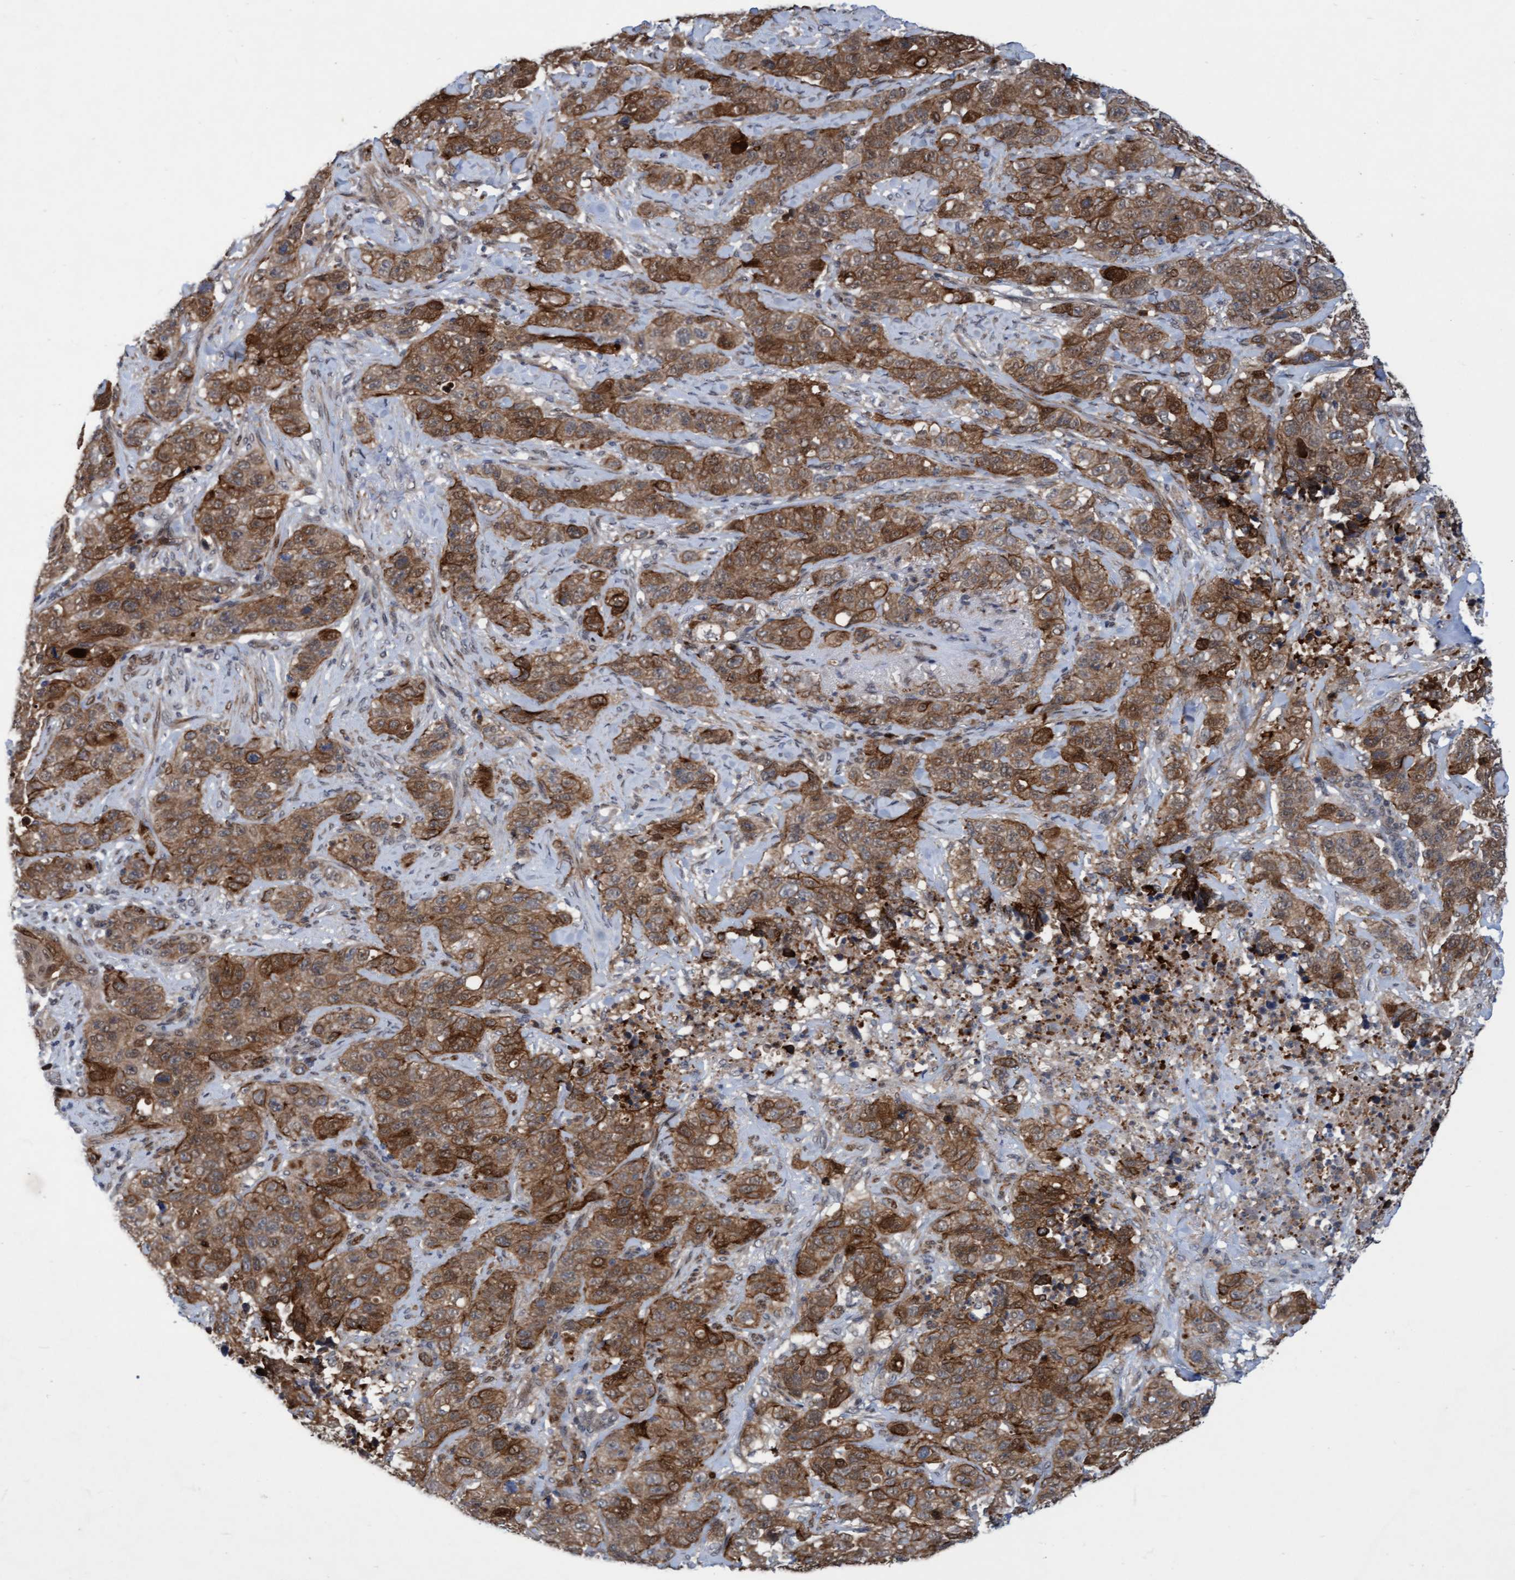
{"staining": {"intensity": "moderate", "quantity": ">75%", "location": "cytoplasmic/membranous"}, "tissue": "stomach cancer", "cell_type": "Tumor cells", "image_type": "cancer", "snomed": [{"axis": "morphology", "description": "Adenocarcinoma, NOS"}, {"axis": "topography", "description": "Stomach"}], "caption": "Immunohistochemical staining of human stomach cancer displays medium levels of moderate cytoplasmic/membranous protein expression in about >75% of tumor cells.", "gene": "RAP1GAP2", "patient": {"sex": "male", "age": 48}}